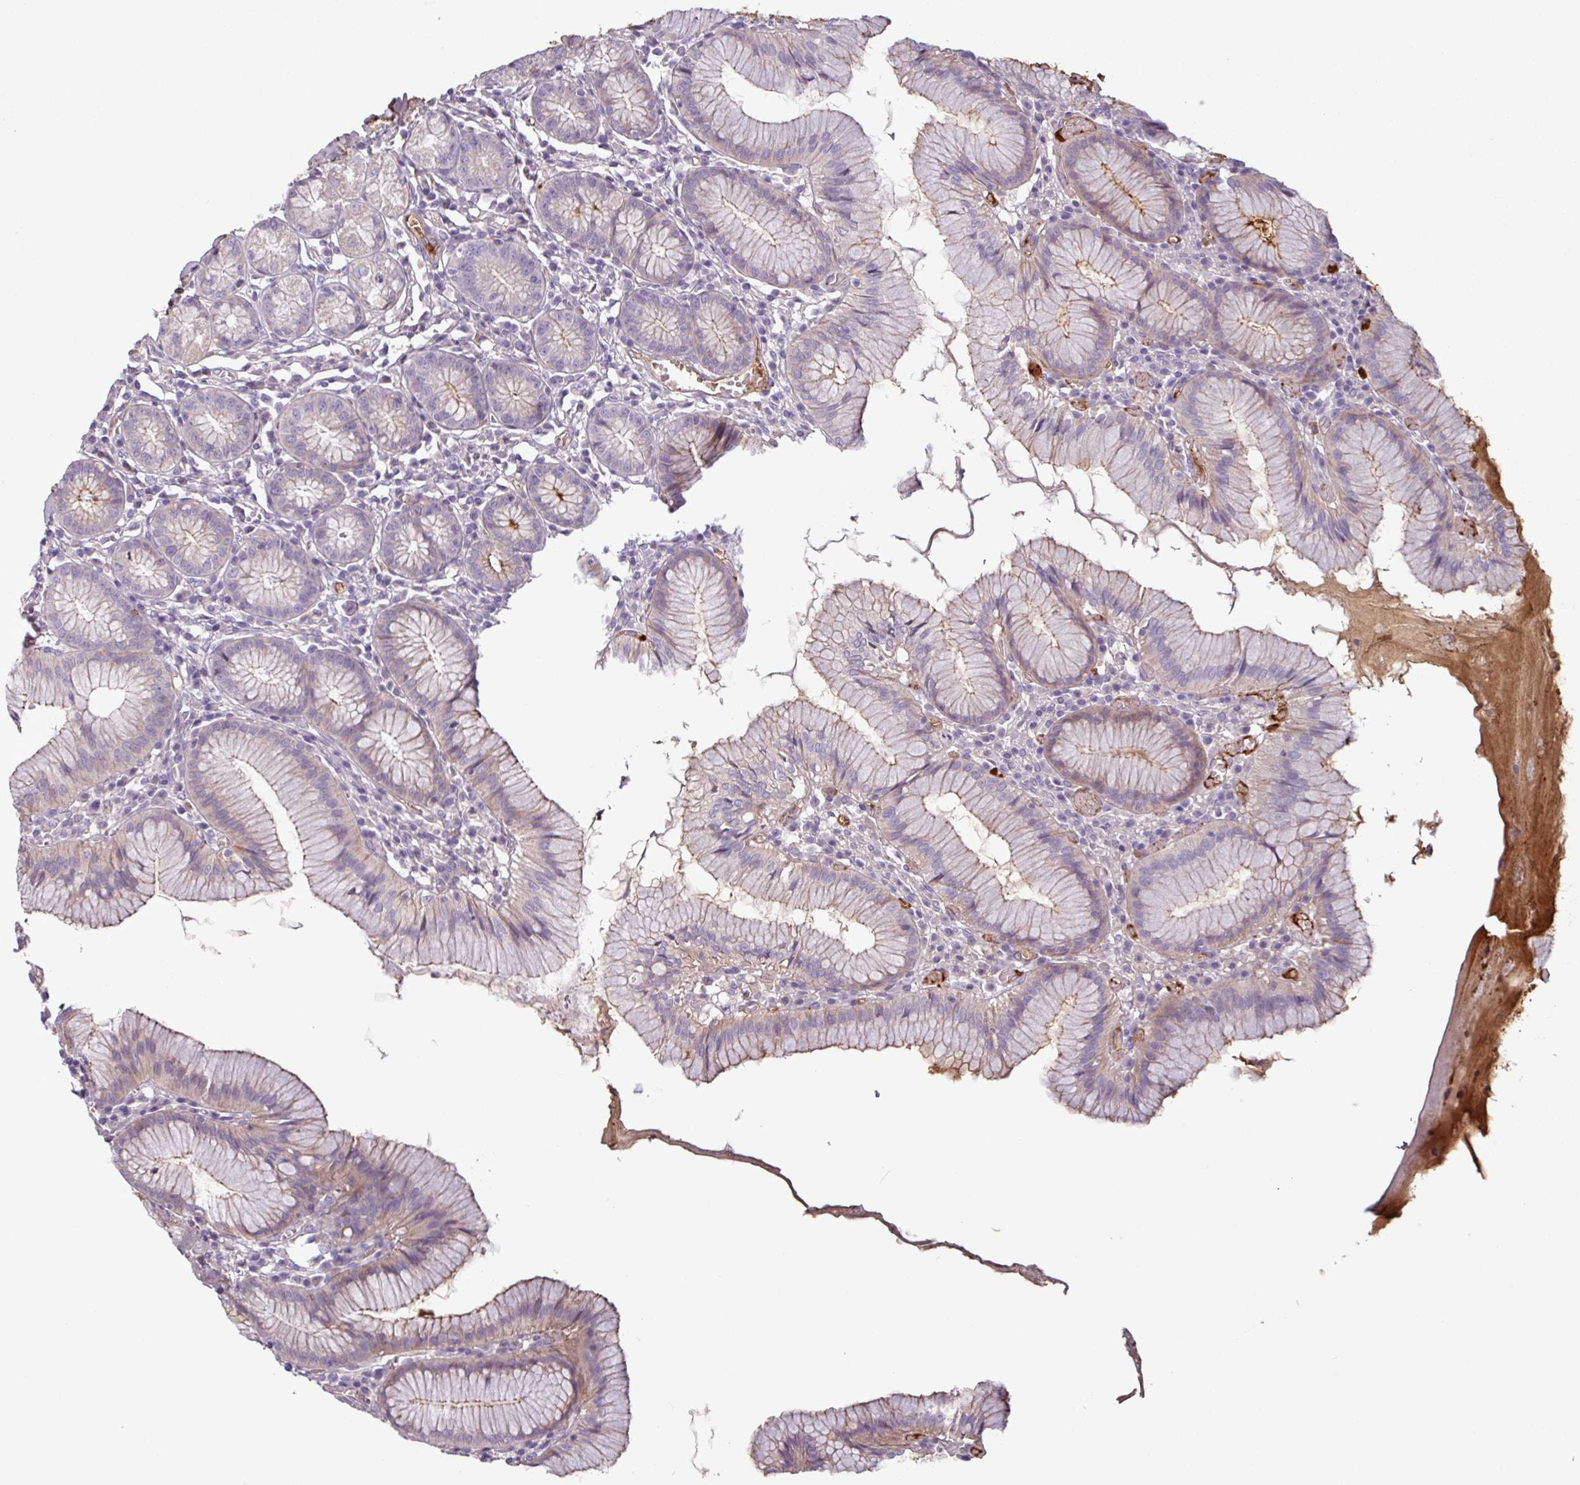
{"staining": {"intensity": "moderate", "quantity": "<25%", "location": "cytoplasmic/membranous"}, "tissue": "stomach", "cell_type": "Glandular cells", "image_type": "normal", "snomed": [{"axis": "morphology", "description": "Normal tissue, NOS"}, {"axis": "topography", "description": "Stomach"}], "caption": "This is an image of immunohistochemistry (IHC) staining of unremarkable stomach, which shows moderate staining in the cytoplasmic/membranous of glandular cells.", "gene": "C4A", "patient": {"sex": "male", "age": 55}}